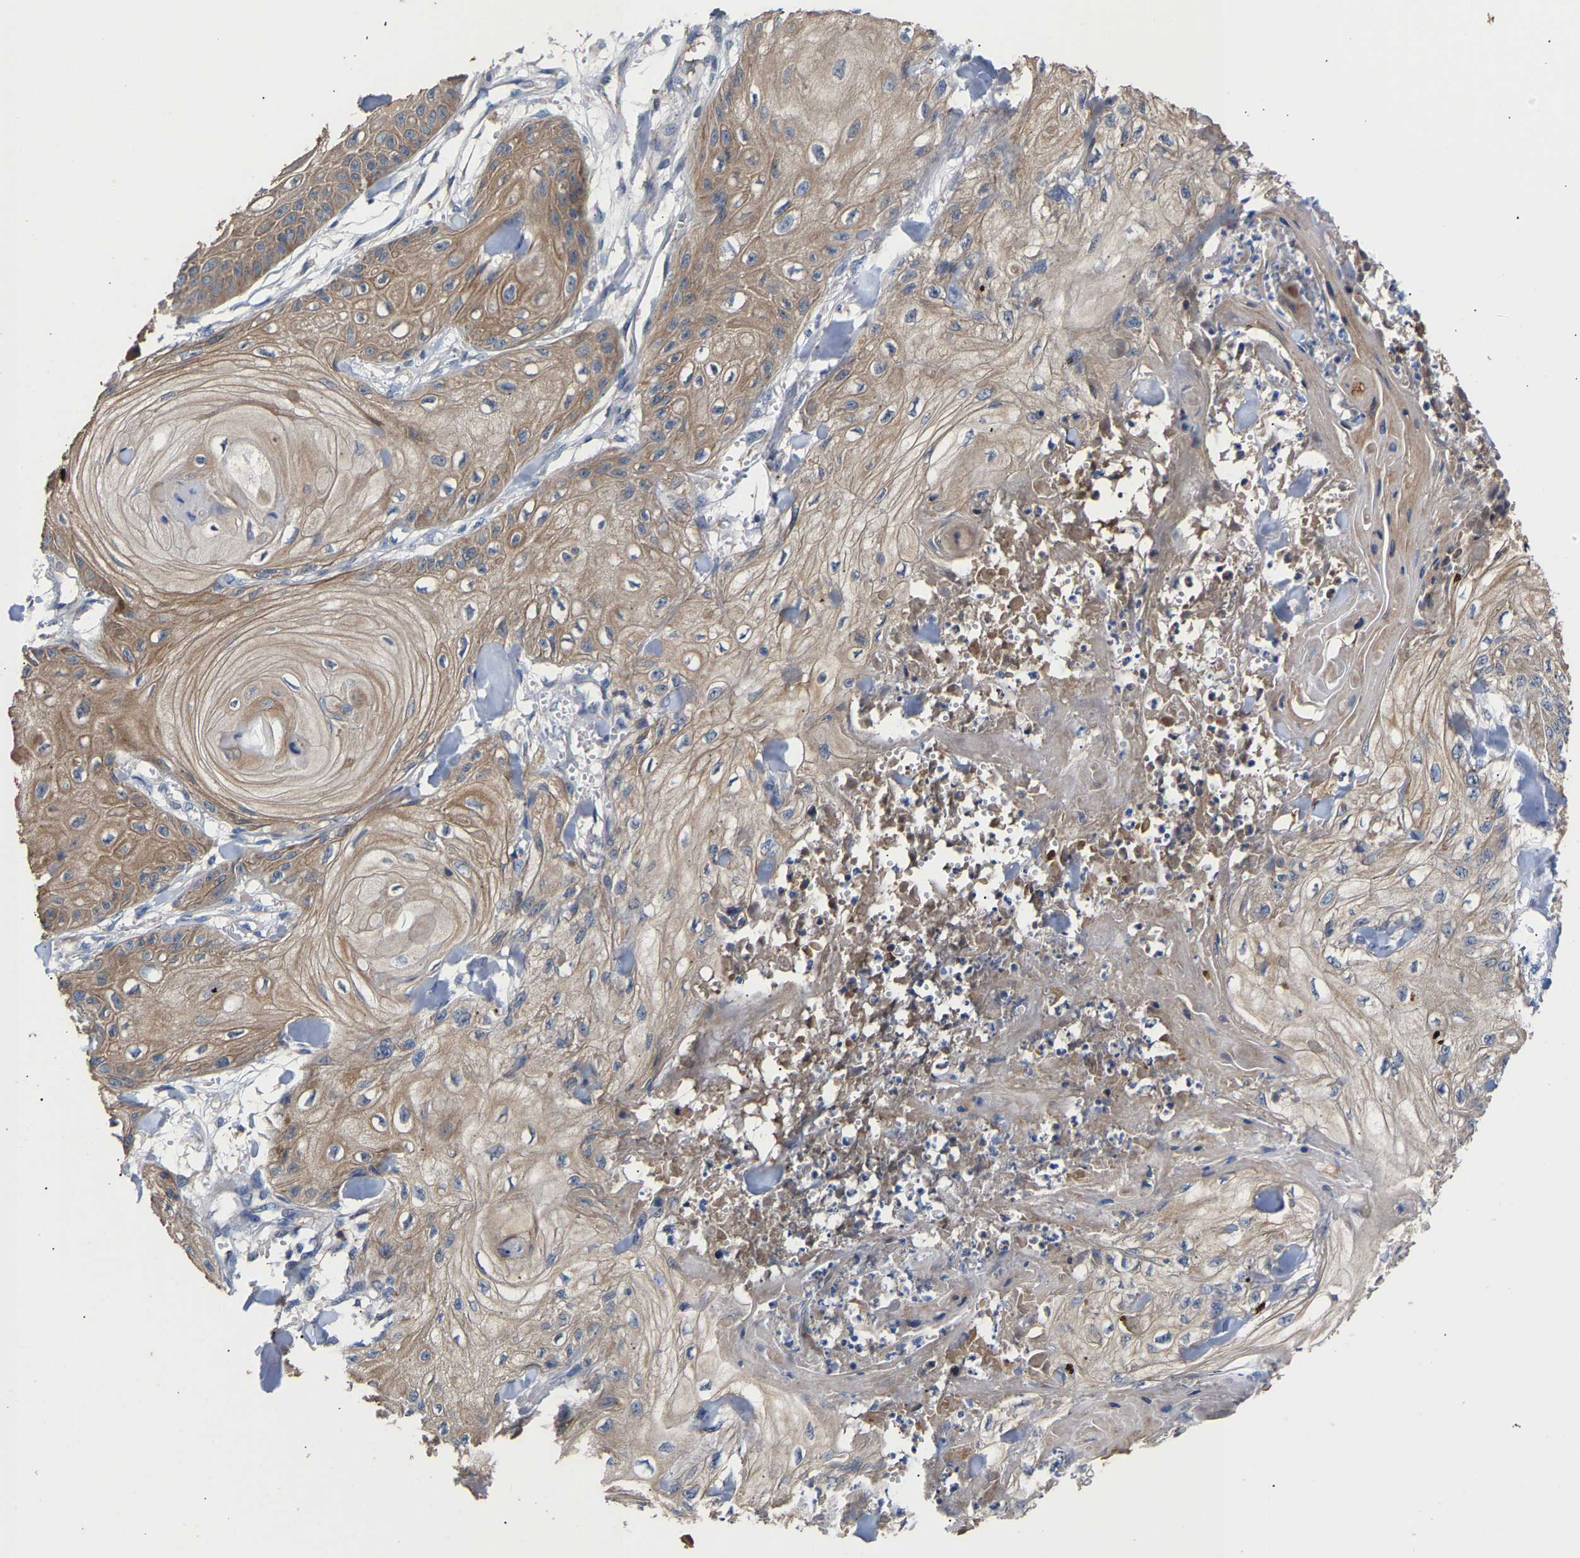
{"staining": {"intensity": "weak", "quantity": "25%-75%", "location": "cytoplasmic/membranous"}, "tissue": "skin cancer", "cell_type": "Tumor cells", "image_type": "cancer", "snomed": [{"axis": "morphology", "description": "Squamous cell carcinoma, NOS"}, {"axis": "topography", "description": "Skin"}], "caption": "This is a histology image of IHC staining of skin squamous cell carcinoma, which shows weak positivity in the cytoplasmic/membranous of tumor cells.", "gene": "KASH5", "patient": {"sex": "male", "age": 74}}